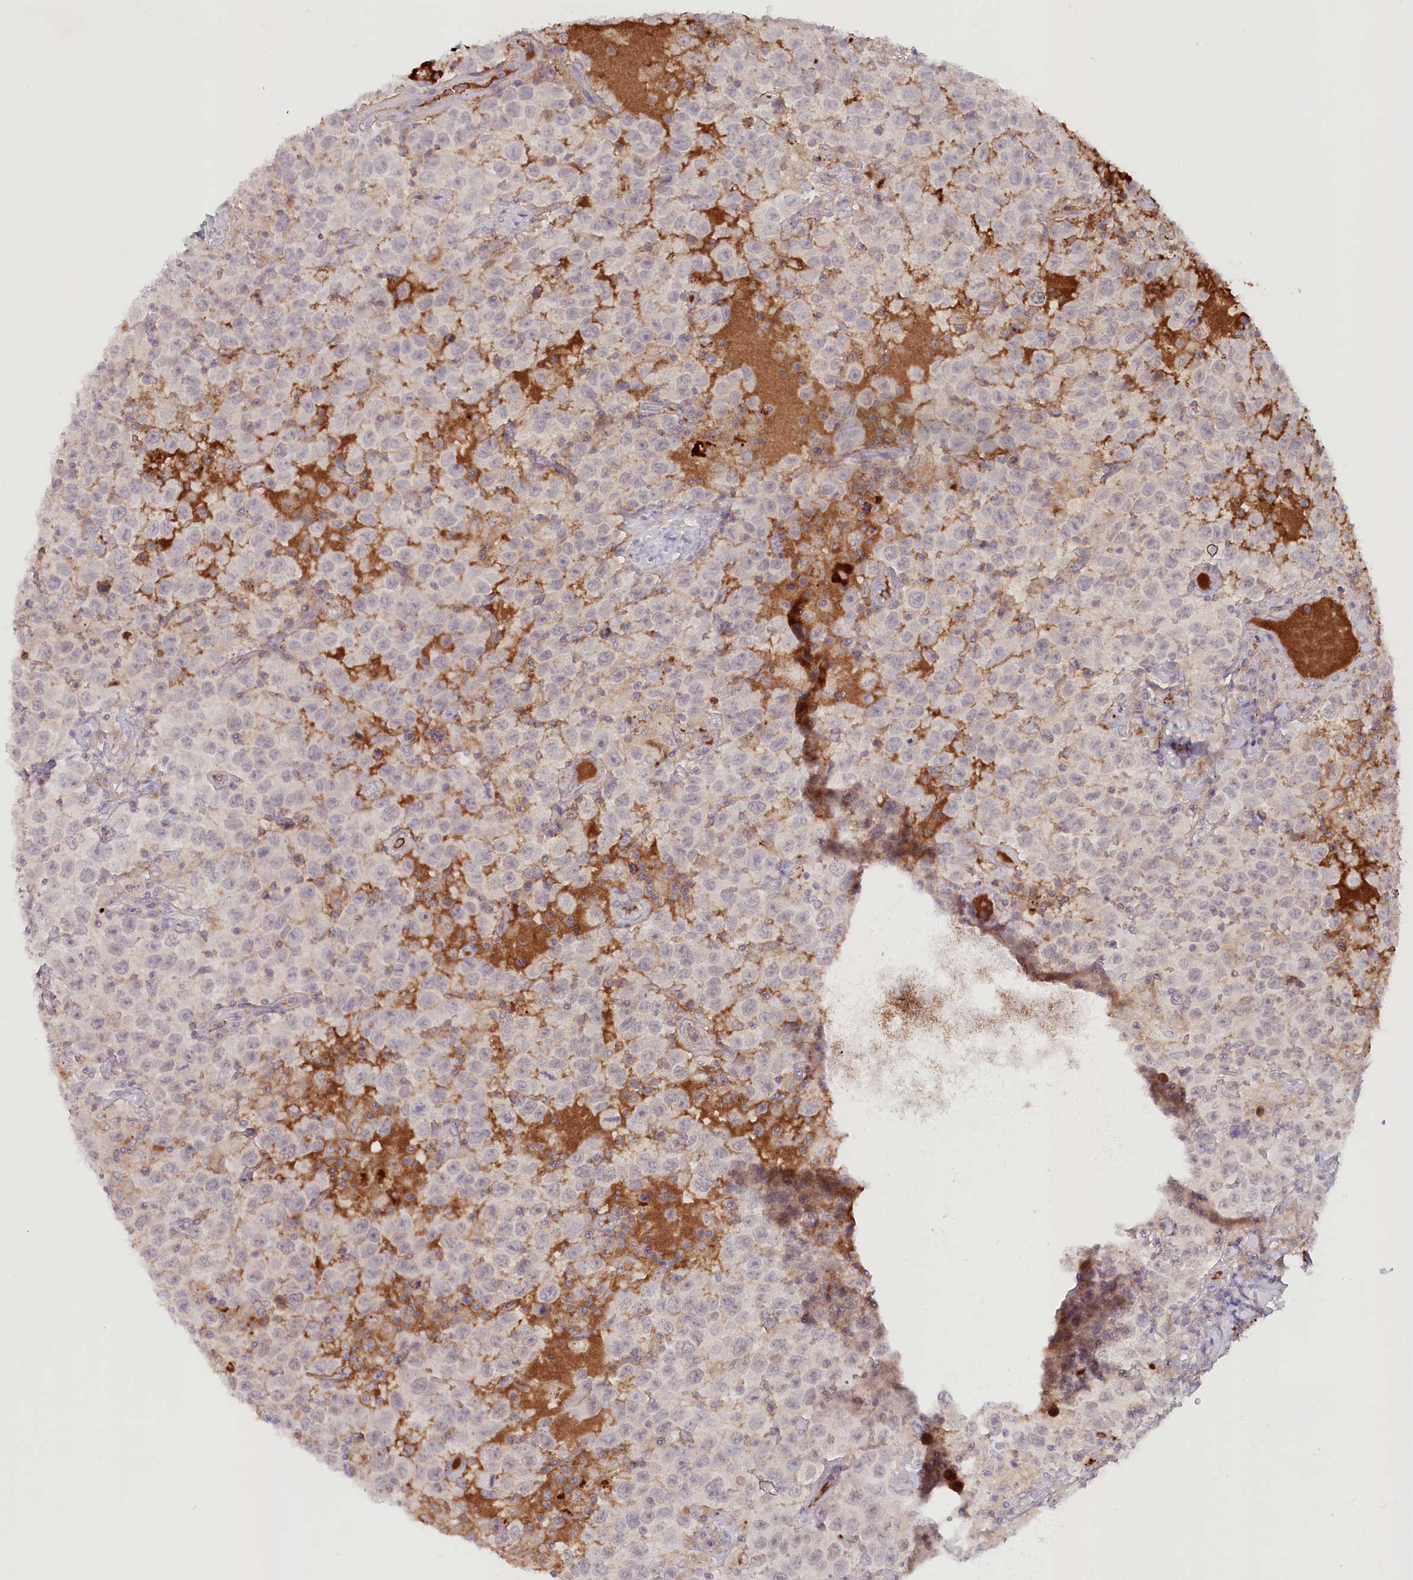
{"staining": {"intensity": "negative", "quantity": "none", "location": "none"}, "tissue": "testis cancer", "cell_type": "Tumor cells", "image_type": "cancer", "snomed": [{"axis": "morphology", "description": "Seminoma, NOS"}, {"axis": "topography", "description": "Testis"}], "caption": "Immunohistochemistry of human testis cancer (seminoma) demonstrates no expression in tumor cells.", "gene": "PSAPL1", "patient": {"sex": "male", "age": 41}}